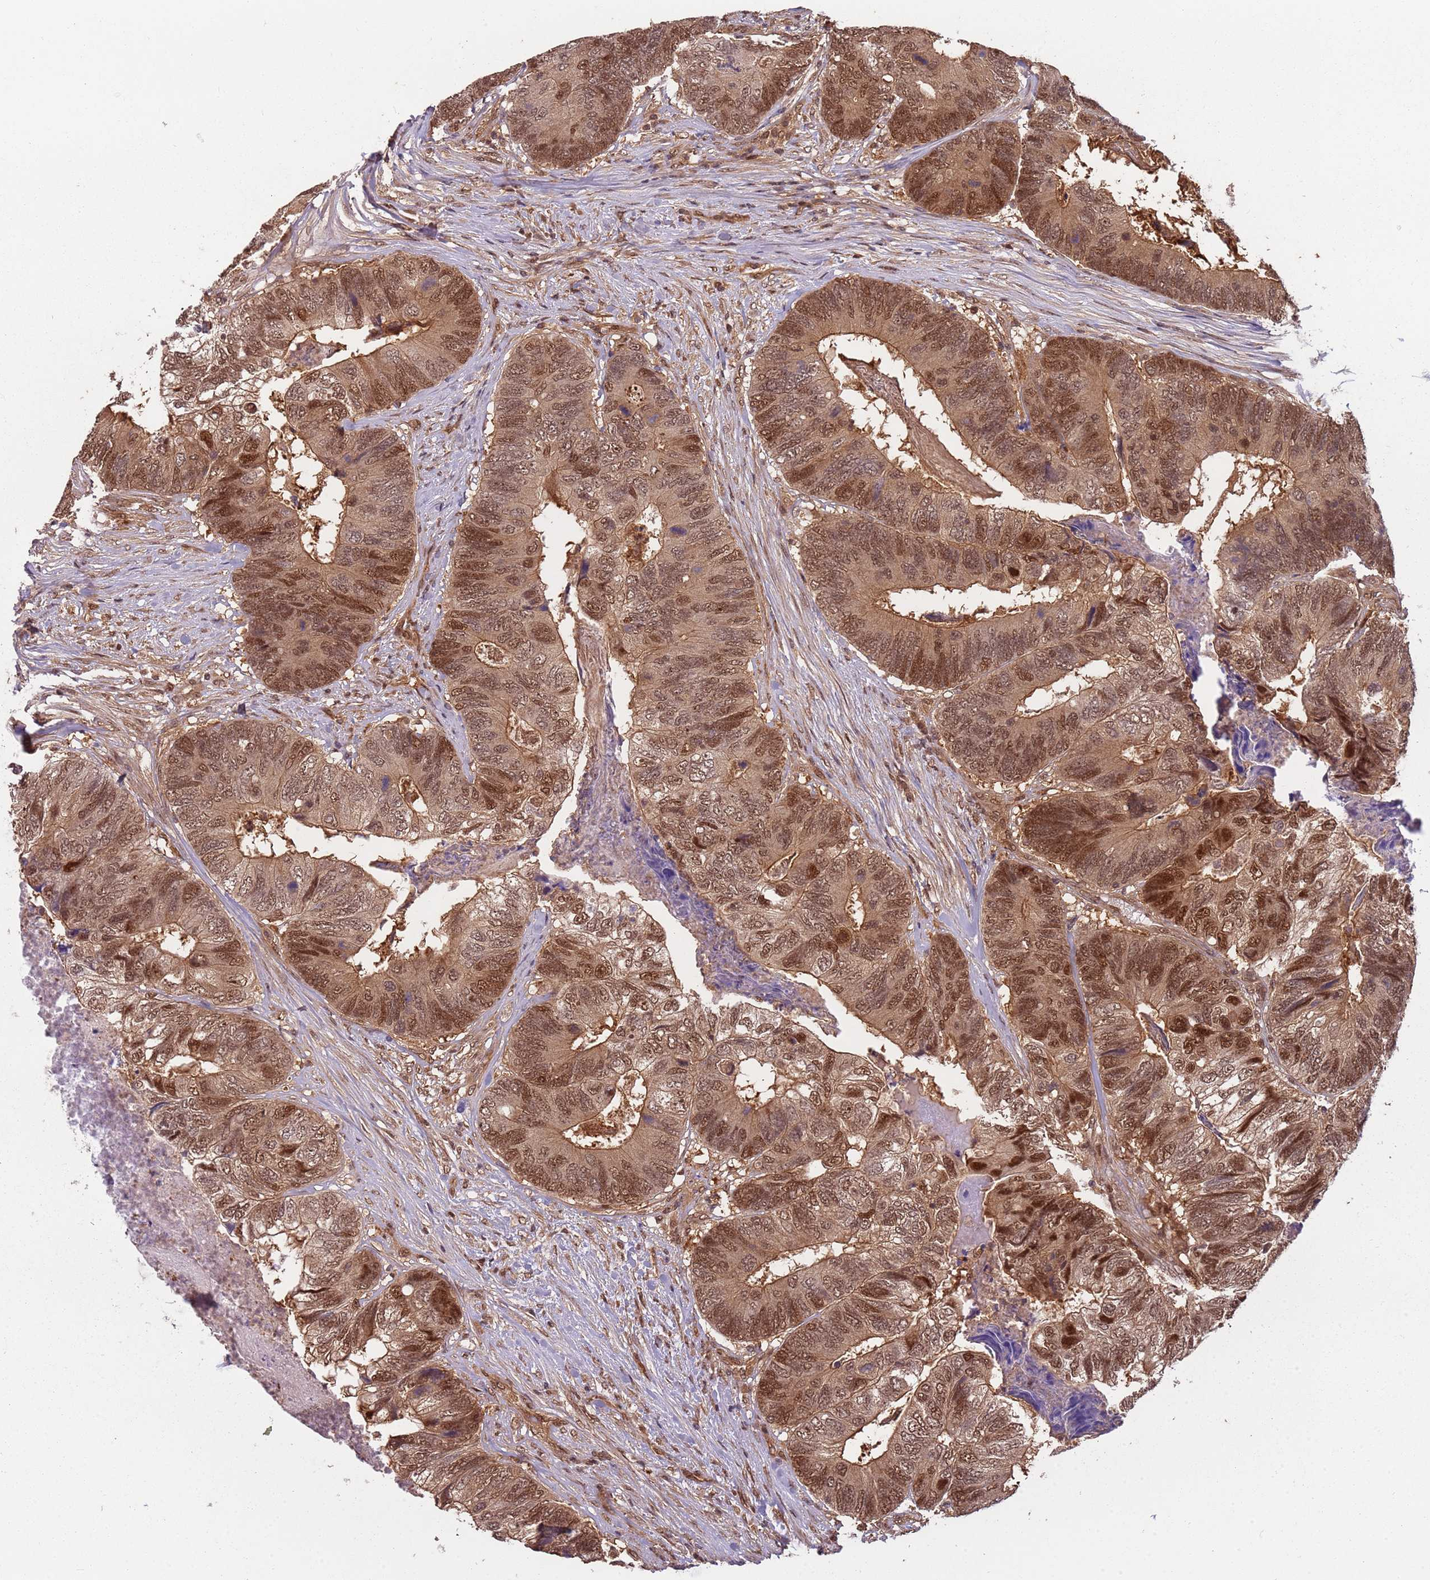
{"staining": {"intensity": "moderate", "quantity": ">75%", "location": "cytoplasmic/membranous,nuclear"}, "tissue": "colorectal cancer", "cell_type": "Tumor cells", "image_type": "cancer", "snomed": [{"axis": "morphology", "description": "Adenocarcinoma, NOS"}, {"axis": "topography", "description": "Colon"}], "caption": "High-power microscopy captured an IHC image of colorectal cancer (adenocarcinoma), revealing moderate cytoplasmic/membranous and nuclear staining in about >75% of tumor cells. (DAB (3,3'-diaminobenzidine) IHC, brown staining for protein, blue staining for nuclei).", "gene": "PGLS", "patient": {"sex": "female", "age": 67}}